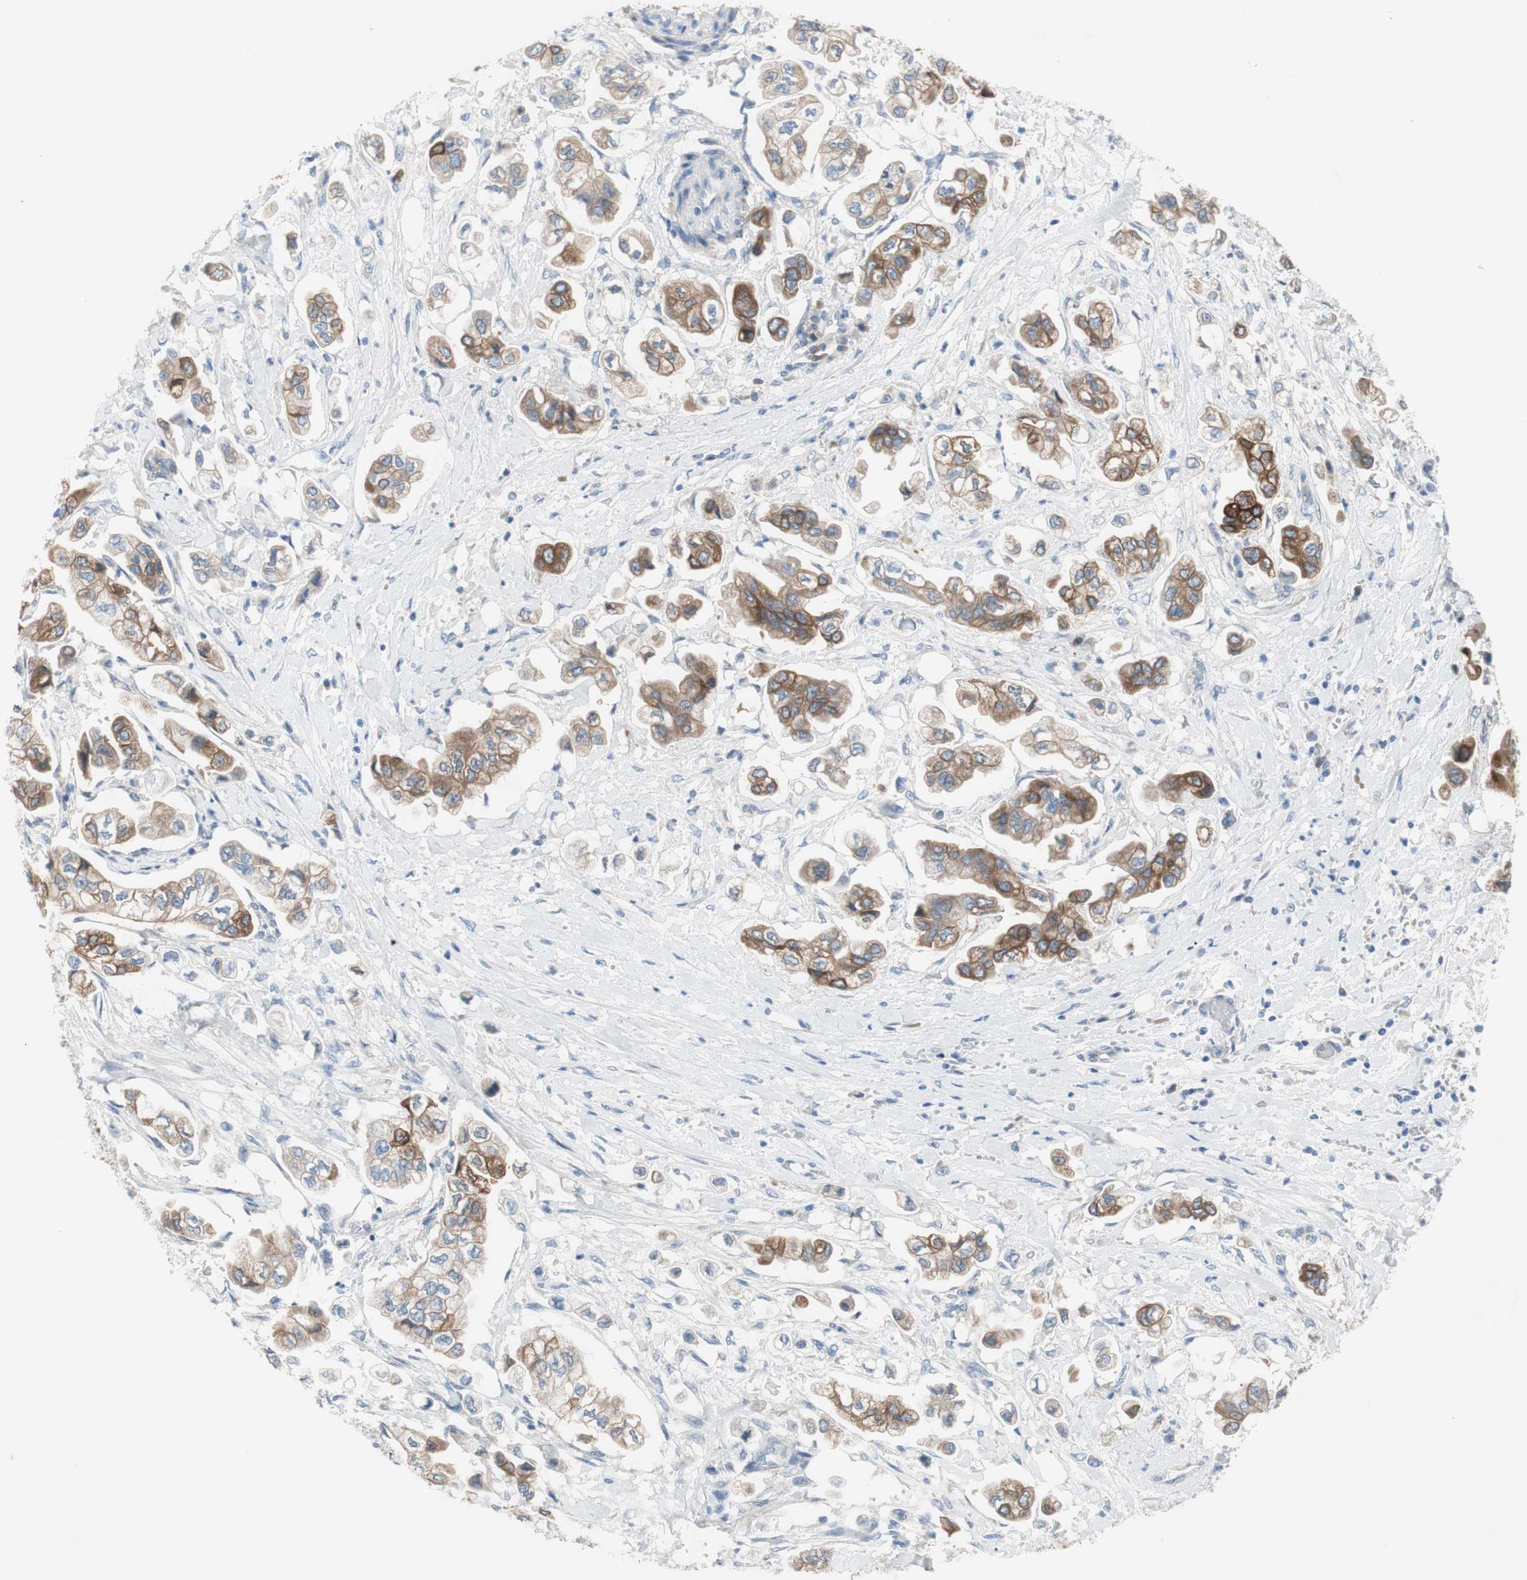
{"staining": {"intensity": "strong", "quantity": ">75%", "location": "cytoplasmic/membranous"}, "tissue": "stomach cancer", "cell_type": "Tumor cells", "image_type": "cancer", "snomed": [{"axis": "morphology", "description": "Adenocarcinoma, NOS"}, {"axis": "topography", "description": "Stomach"}], "caption": "Immunohistochemistry micrograph of human stomach cancer (adenocarcinoma) stained for a protein (brown), which displays high levels of strong cytoplasmic/membranous positivity in approximately >75% of tumor cells.", "gene": "FDFT1", "patient": {"sex": "male", "age": 62}}